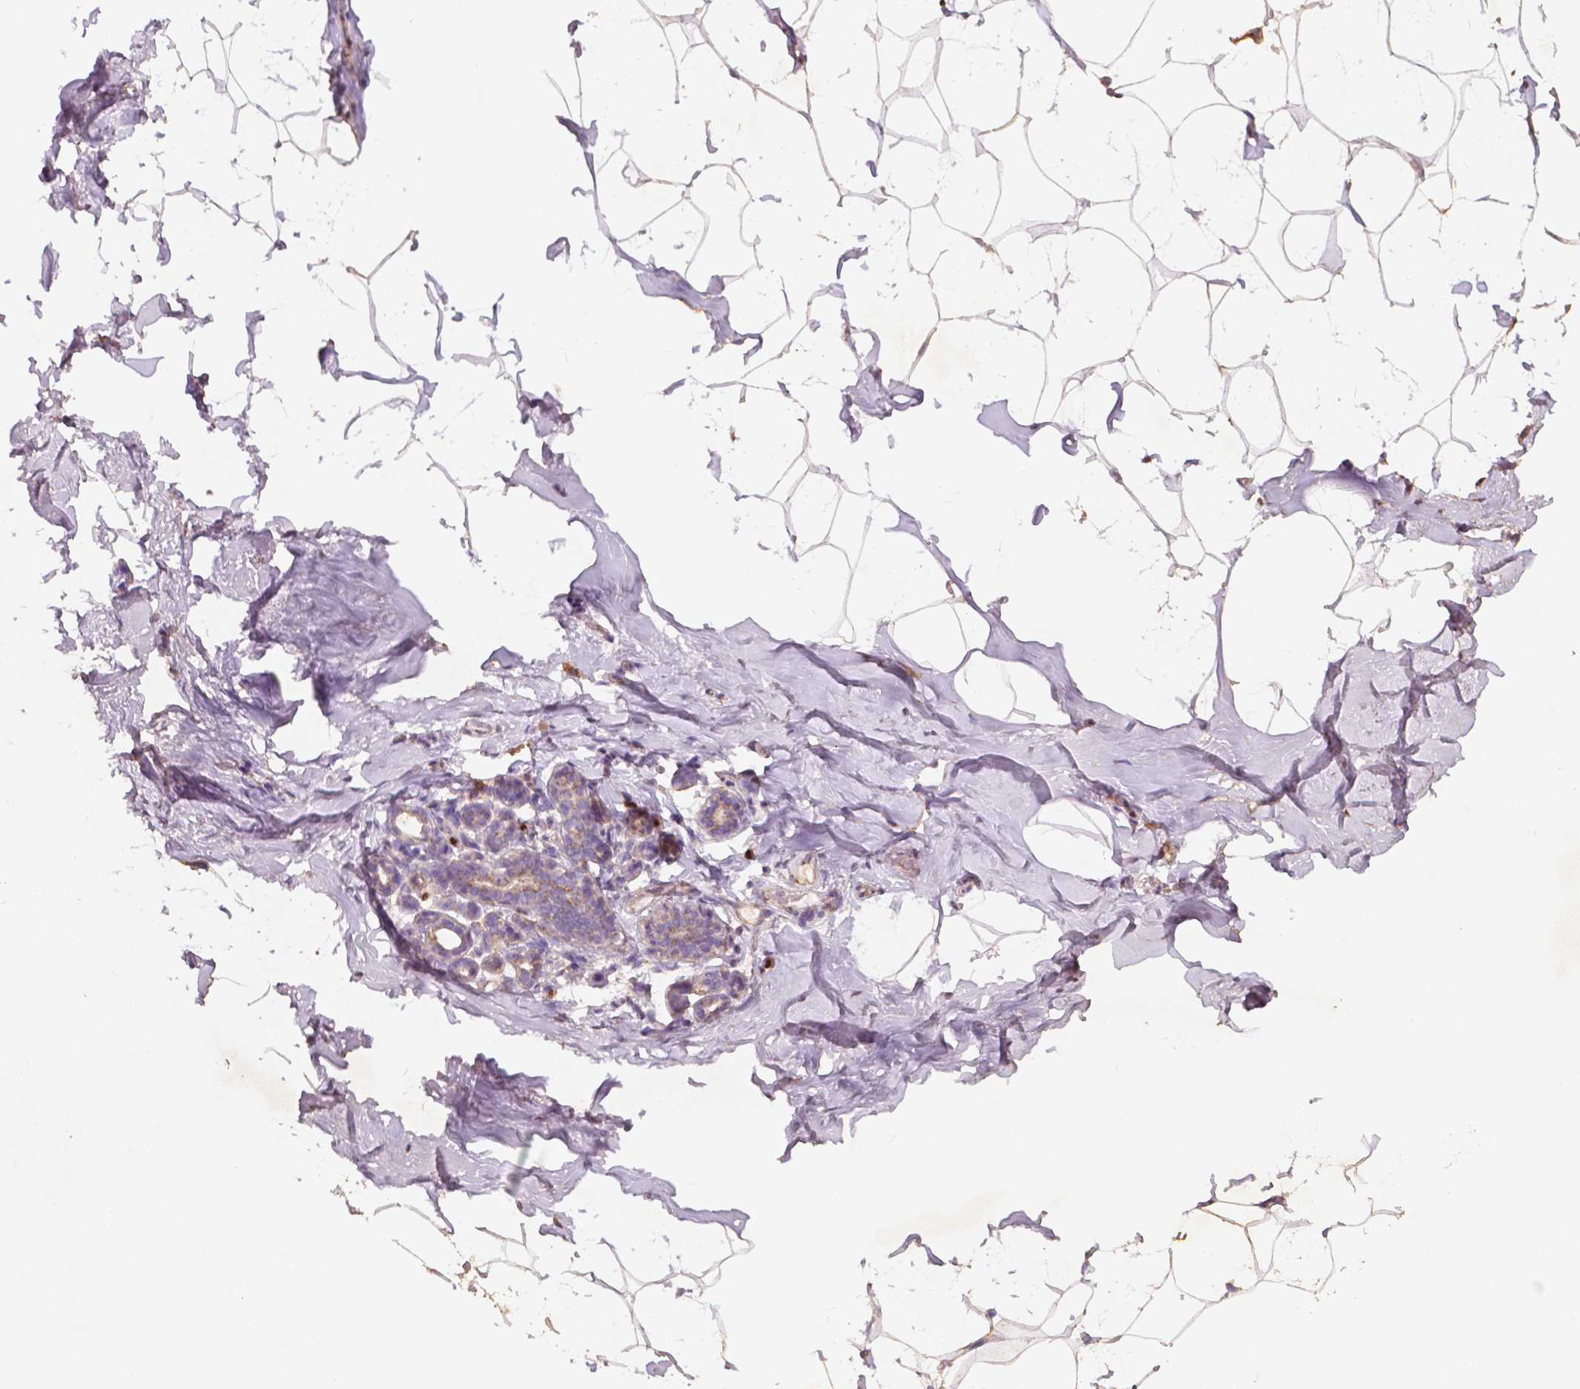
{"staining": {"intensity": "weak", "quantity": "25%-75%", "location": "cytoplasmic/membranous"}, "tissue": "breast", "cell_type": "Adipocytes", "image_type": "normal", "snomed": [{"axis": "morphology", "description": "Normal tissue, NOS"}, {"axis": "topography", "description": "Breast"}], "caption": "The histopathology image reveals staining of unremarkable breast, revealing weak cytoplasmic/membranous protein positivity (brown color) within adipocytes. The protein is shown in brown color, while the nuclei are stained blue.", "gene": "CHPT1", "patient": {"sex": "female", "age": 32}}